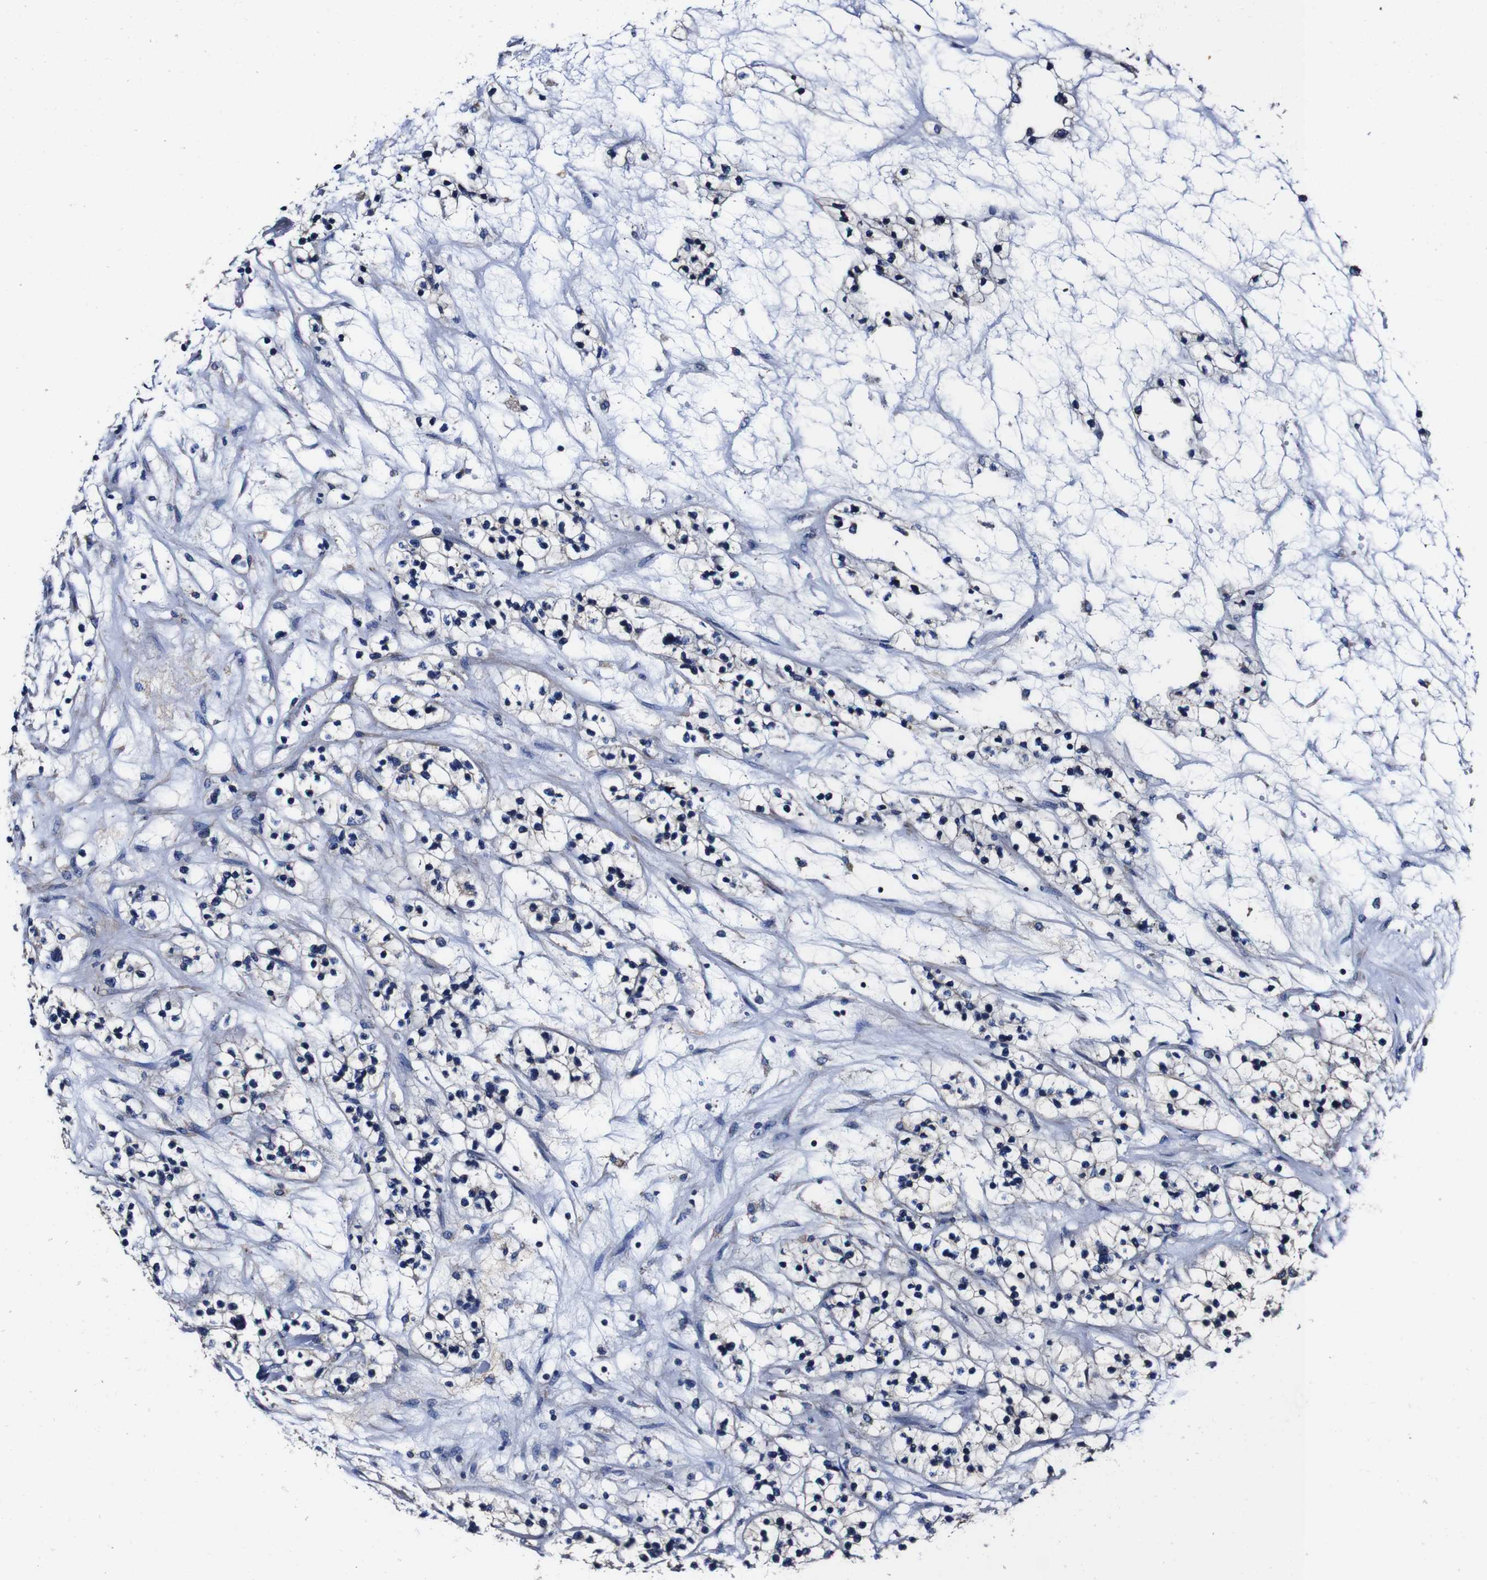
{"staining": {"intensity": "negative", "quantity": "none", "location": "none"}, "tissue": "renal cancer", "cell_type": "Tumor cells", "image_type": "cancer", "snomed": [{"axis": "morphology", "description": "Adenocarcinoma, NOS"}, {"axis": "topography", "description": "Kidney"}], "caption": "IHC histopathology image of neoplastic tissue: renal cancer stained with DAB reveals no significant protein expression in tumor cells. (IHC, brightfield microscopy, high magnification).", "gene": "PDCD6IP", "patient": {"sex": "female", "age": 57}}